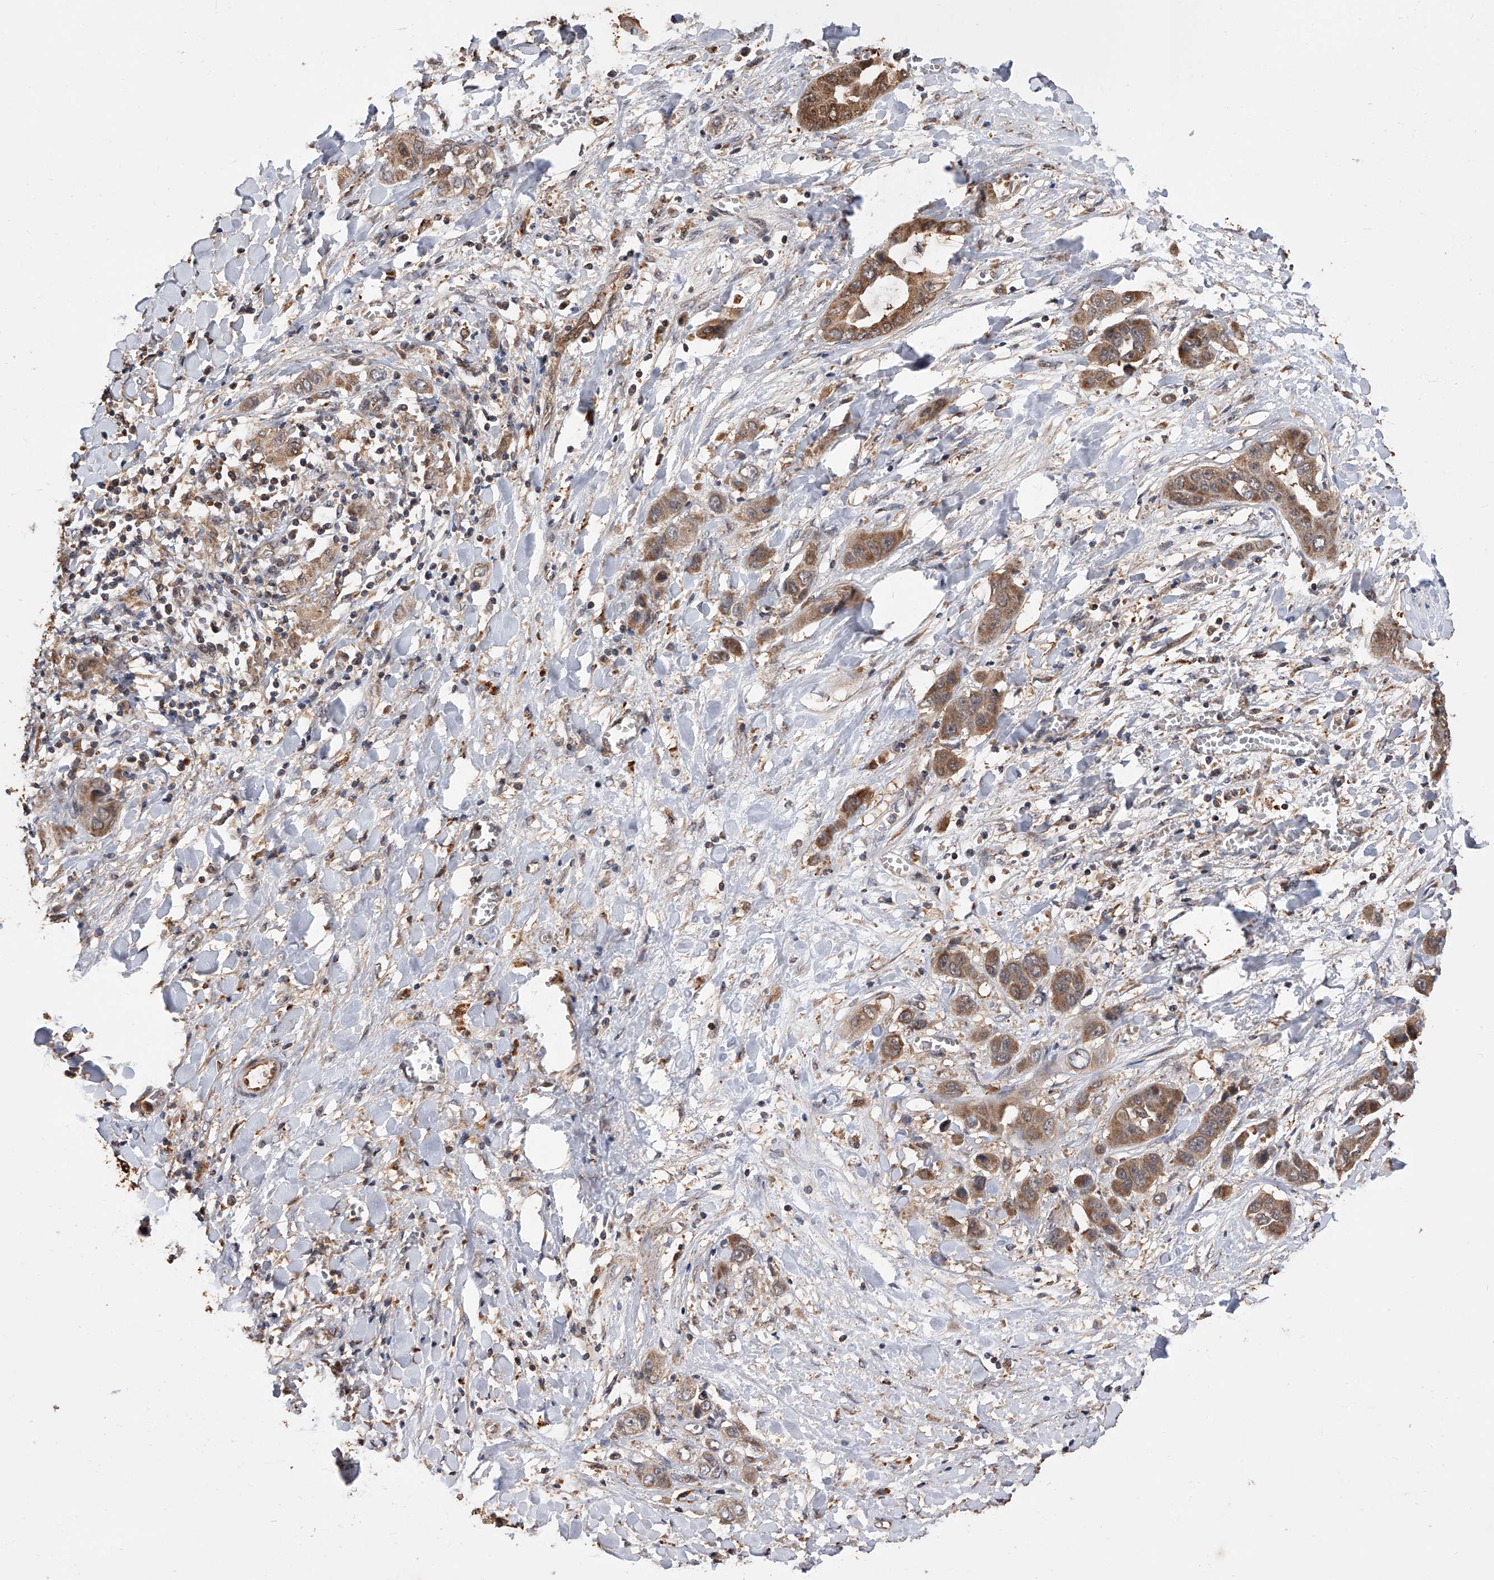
{"staining": {"intensity": "moderate", "quantity": ">75%", "location": "cytoplasmic/membranous"}, "tissue": "liver cancer", "cell_type": "Tumor cells", "image_type": "cancer", "snomed": [{"axis": "morphology", "description": "Cholangiocarcinoma"}, {"axis": "topography", "description": "Liver"}], "caption": "High-power microscopy captured an immunohistochemistry histopathology image of liver cancer, revealing moderate cytoplasmic/membranous staining in approximately >75% of tumor cells.", "gene": "GMDS", "patient": {"sex": "female", "age": 52}}